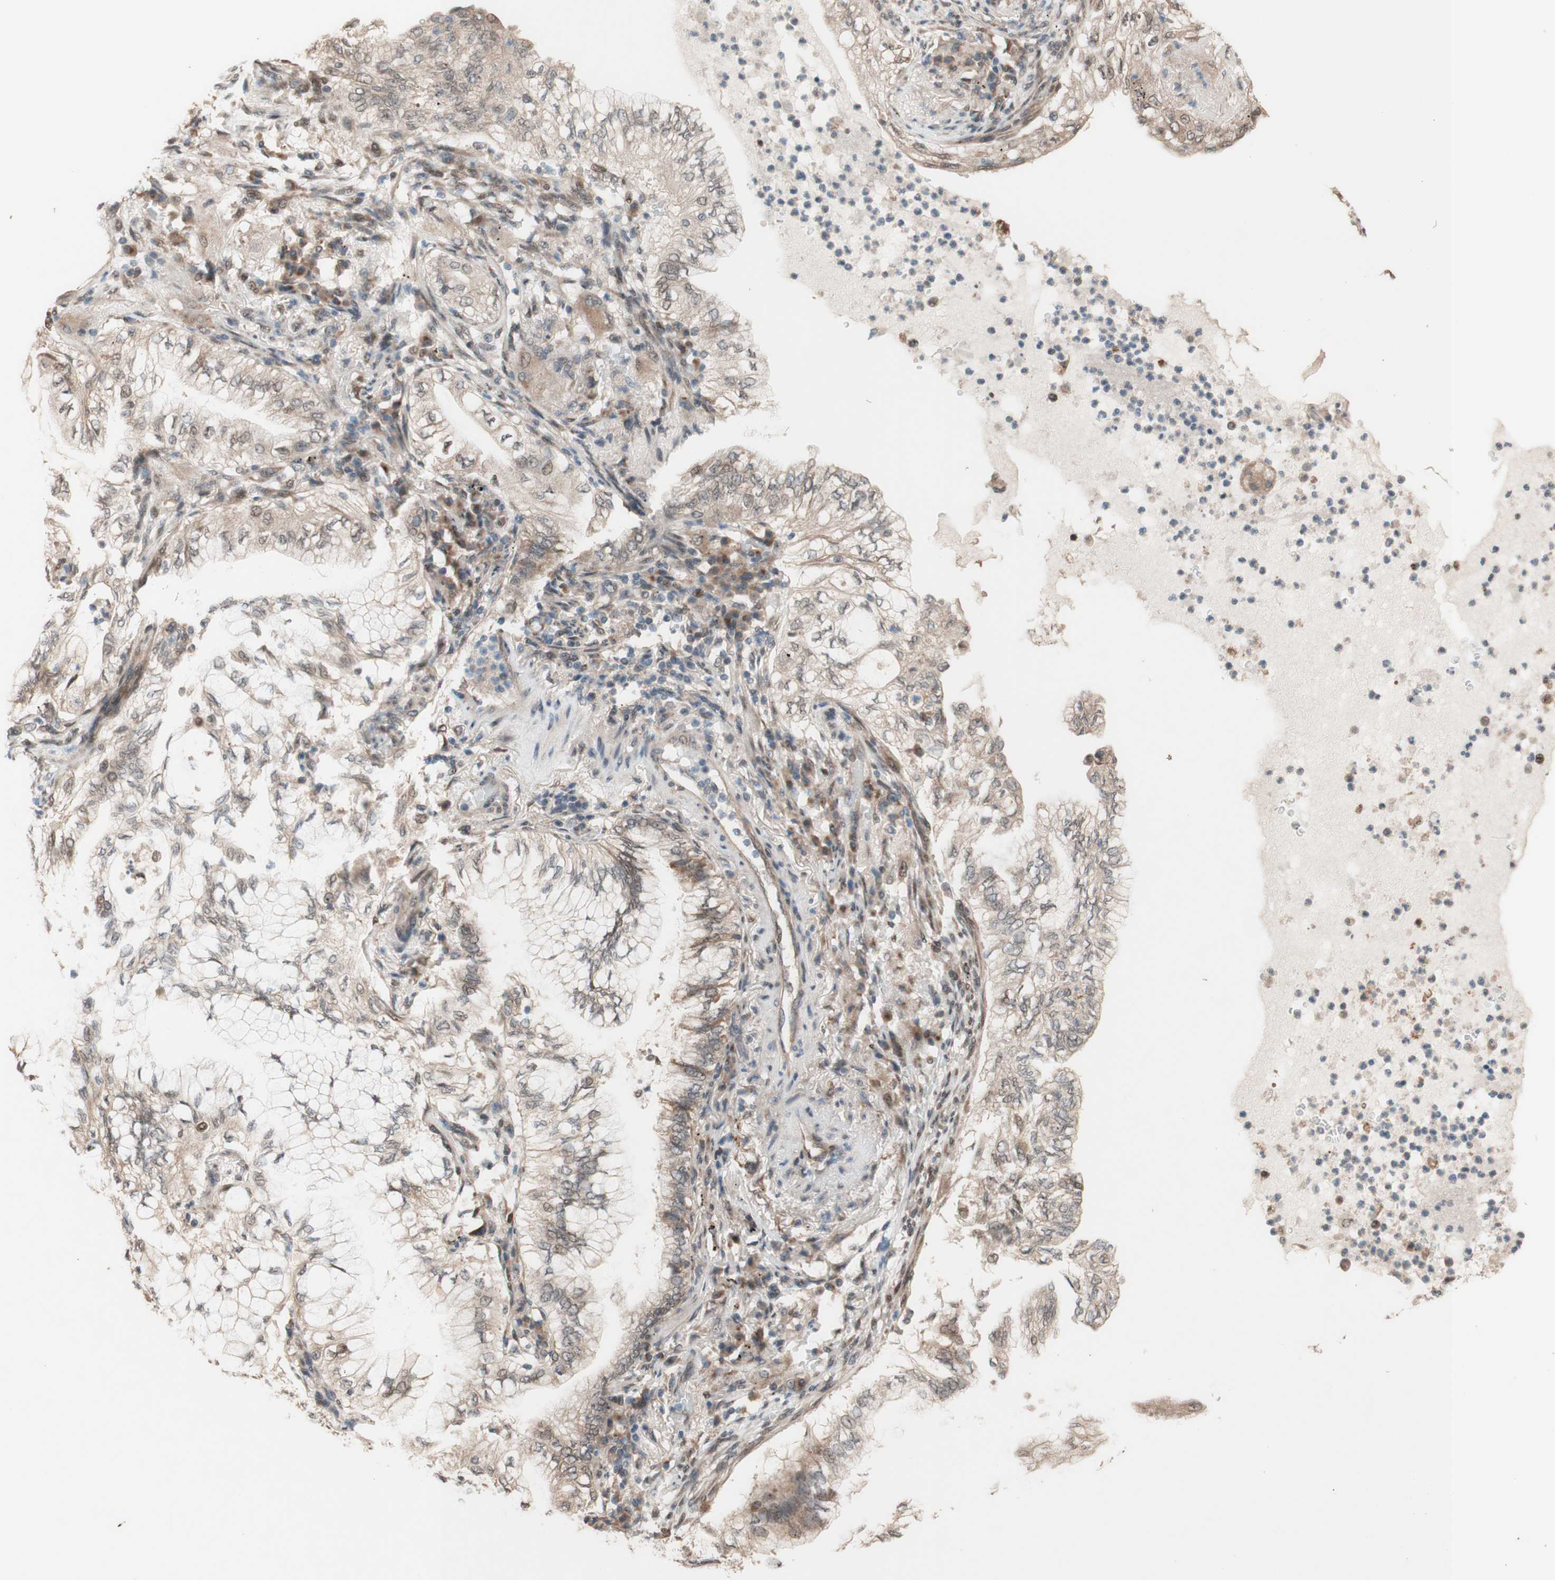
{"staining": {"intensity": "moderate", "quantity": "<25%", "location": "cytoplasmic/membranous"}, "tissue": "lung cancer", "cell_type": "Tumor cells", "image_type": "cancer", "snomed": [{"axis": "morphology", "description": "Normal tissue, NOS"}, {"axis": "morphology", "description": "Adenocarcinoma, NOS"}, {"axis": "topography", "description": "Bronchus"}, {"axis": "topography", "description": "Lung"}], "caption": "Adenocarcinoma (lung) stained with DAB immunohistochemistry exhibits low levels of moderate cytoplasmic/membranous positivity in approximately <25% of tumor cells. (brown staining indicates protein expression, while blue staining denotes nuclei).", "gene": "CCNC", "patient": {"sex": "female", "age": 70}}